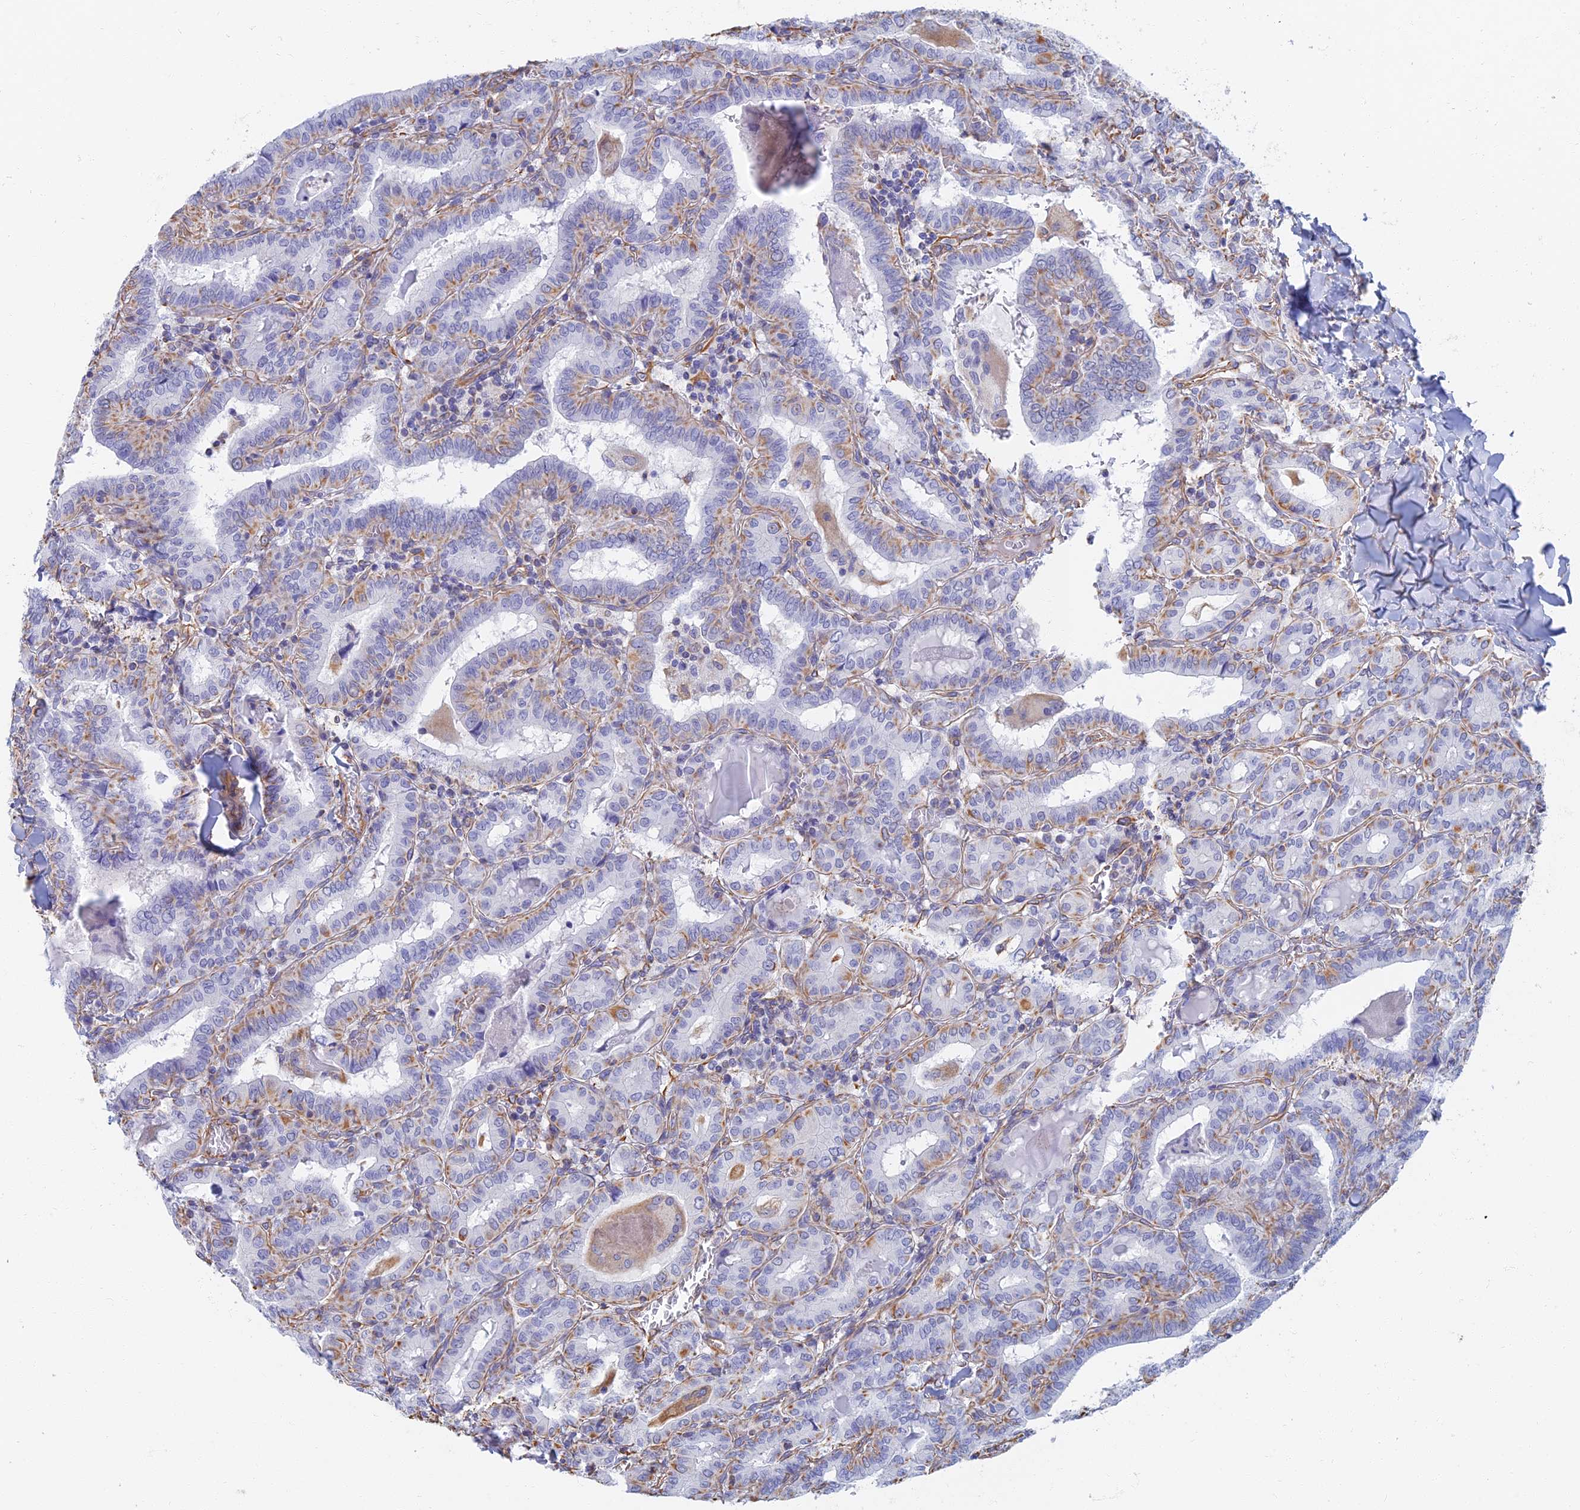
{"staining": {"intensity": "negative", "quantity": "none", "location": "none"}, "tissue": "thyroid cancer", "cell_type": "Tumor cells", "image_type": "cancer", "snomed": [{"axis": "morphology", "description": "Papillary adenocarcinoma, NOS"}, {"axis": "topography", "description": "Thyroid gland"}], "caption": "Thyroid cancer stained for a protein using IHC displays no staining tumor cells.", "gene": "RMC1", "patient": {"sex": "female", "age": 72}}